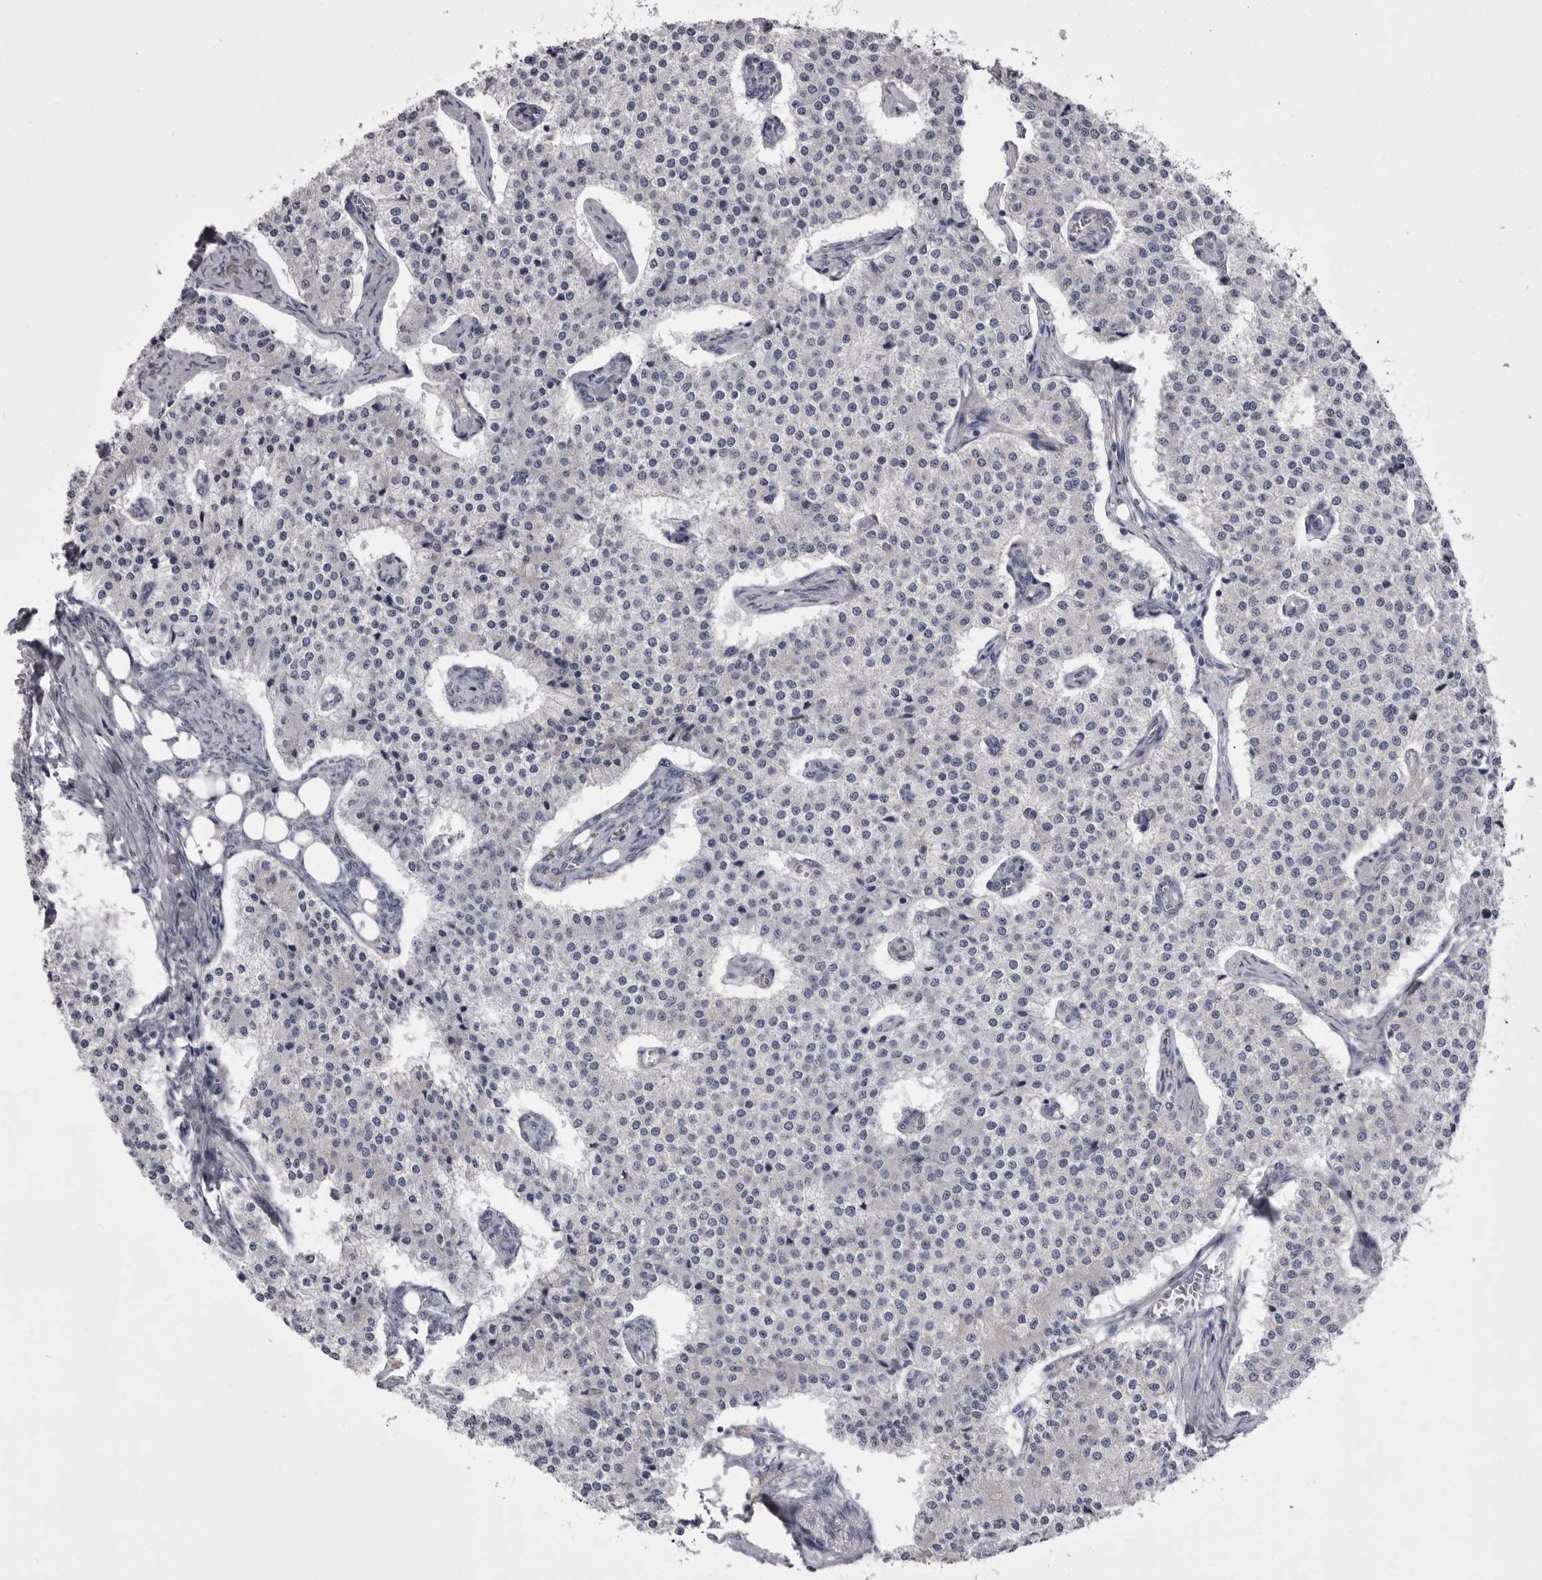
{"staining": {"intensity": "negative", "quantity": "none", "location": "none"}, "tissue": "carcinoid", "cell_type": "Tumor cells", "image_type": "cancer", "snomed": [{"axis": "morphology", "description": "Carcinoid, malignant, NOS"}, {"axis": "topography", "description": "Colon"}], "caption": "A high-resolution image shows immunohistochemistry staining of carcinoid, which demonstrates no significant staining in tumor cells. The staining was performed using DAB (3,3'-diaminobenzidine) to visualize the protein expression in brown, while the nuclei were stained in blue with hematoxylin (Magnification: 20x).", "gene": "ANK2", "patient": {"sex": "female", "age": 52}}